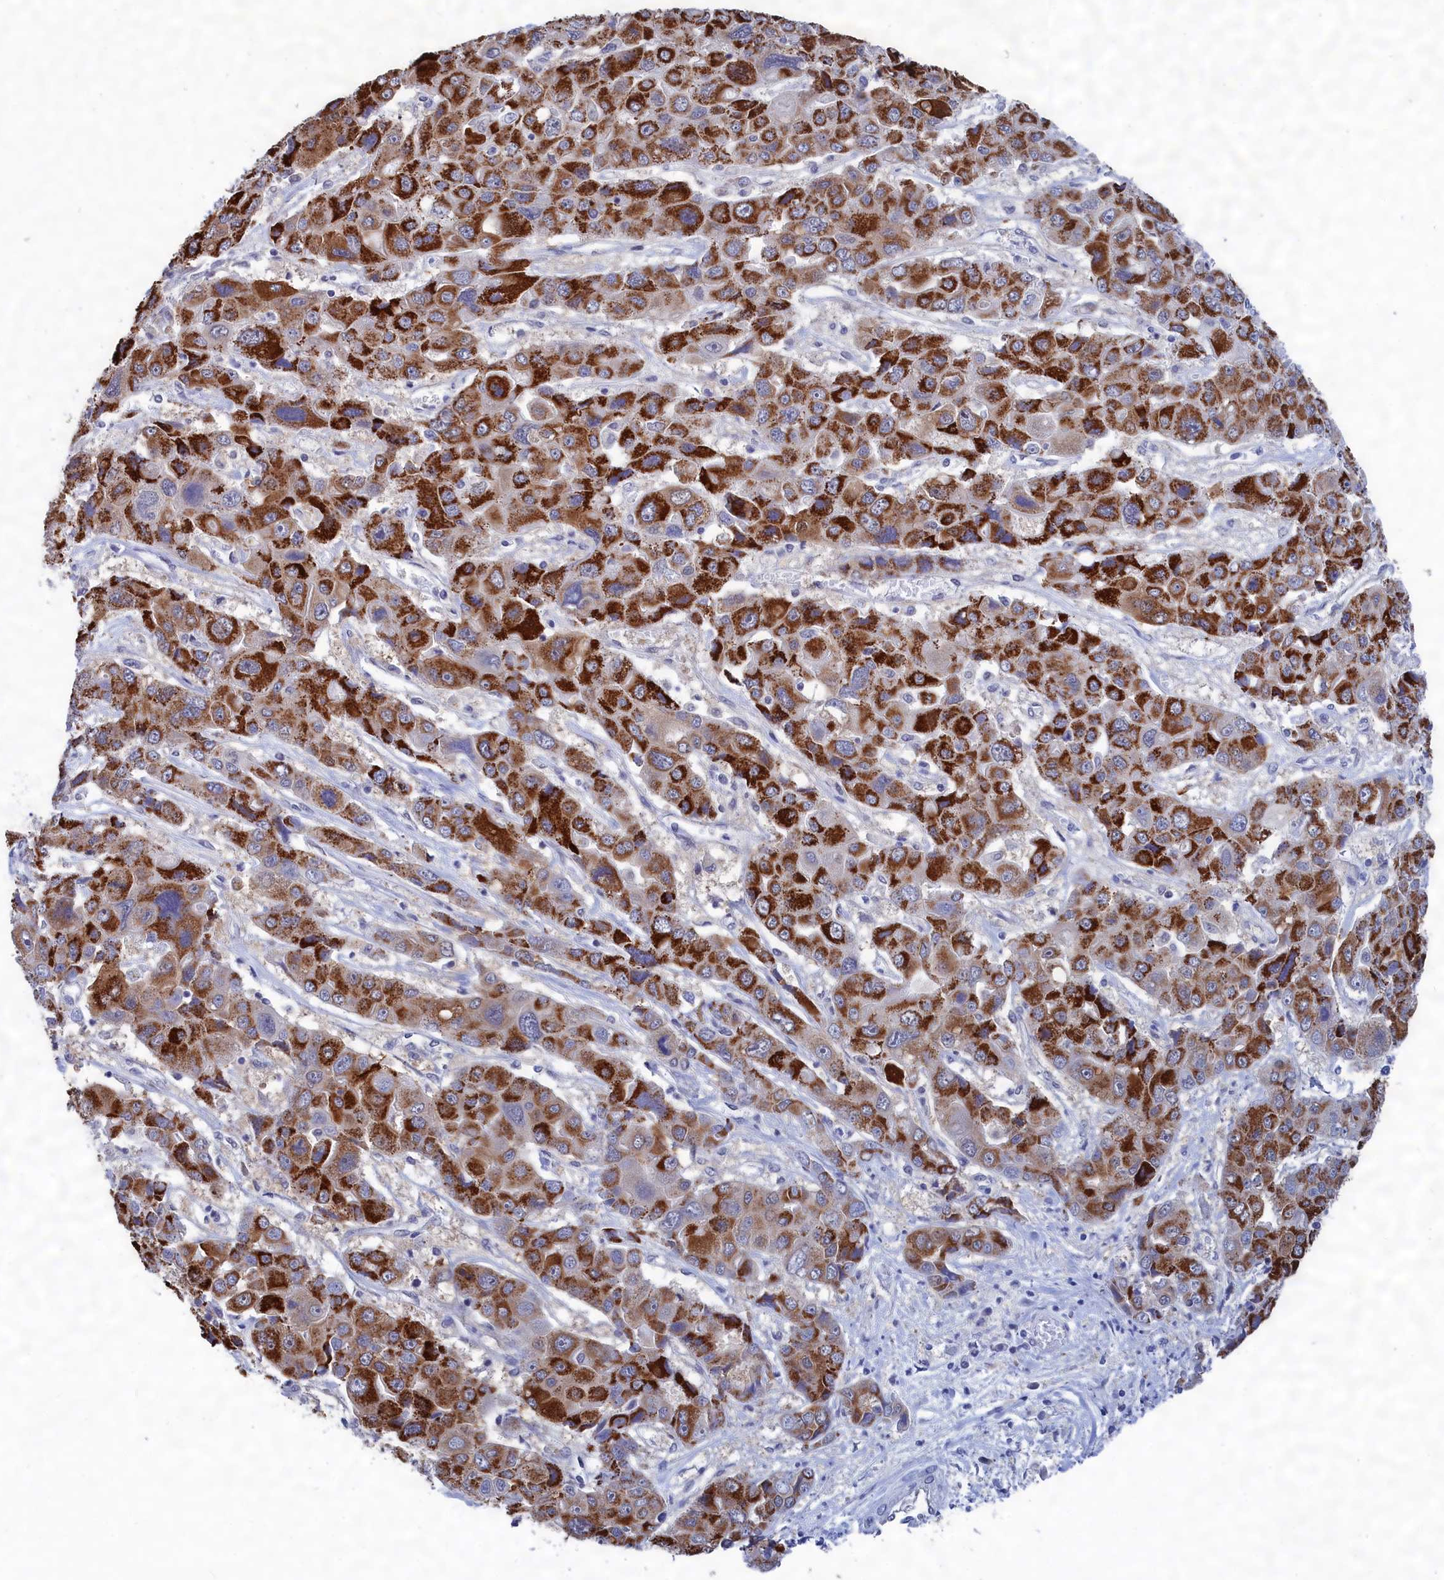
{"staining": {"intensity": "strong", "quantity": ">75%", "location": "cytoplasmic/membranous"}, "tissue": "liver cancer", "cell_type": "Tumor cells", "image_type": "cancer", "snomed": [{"axis": "morphology", "description": "Cholangiocarcinoma"}, {"axis": "topography", "description": "Liver"}], "caption": "Liver cancer (cholangiocarcinoma) stained with a brown dye exhibits strong cytoplasmic/membranous positive staining in about >75% of tumor cells.", "gene": "PGP", "patient": {"sex": "male", "age": 67}}